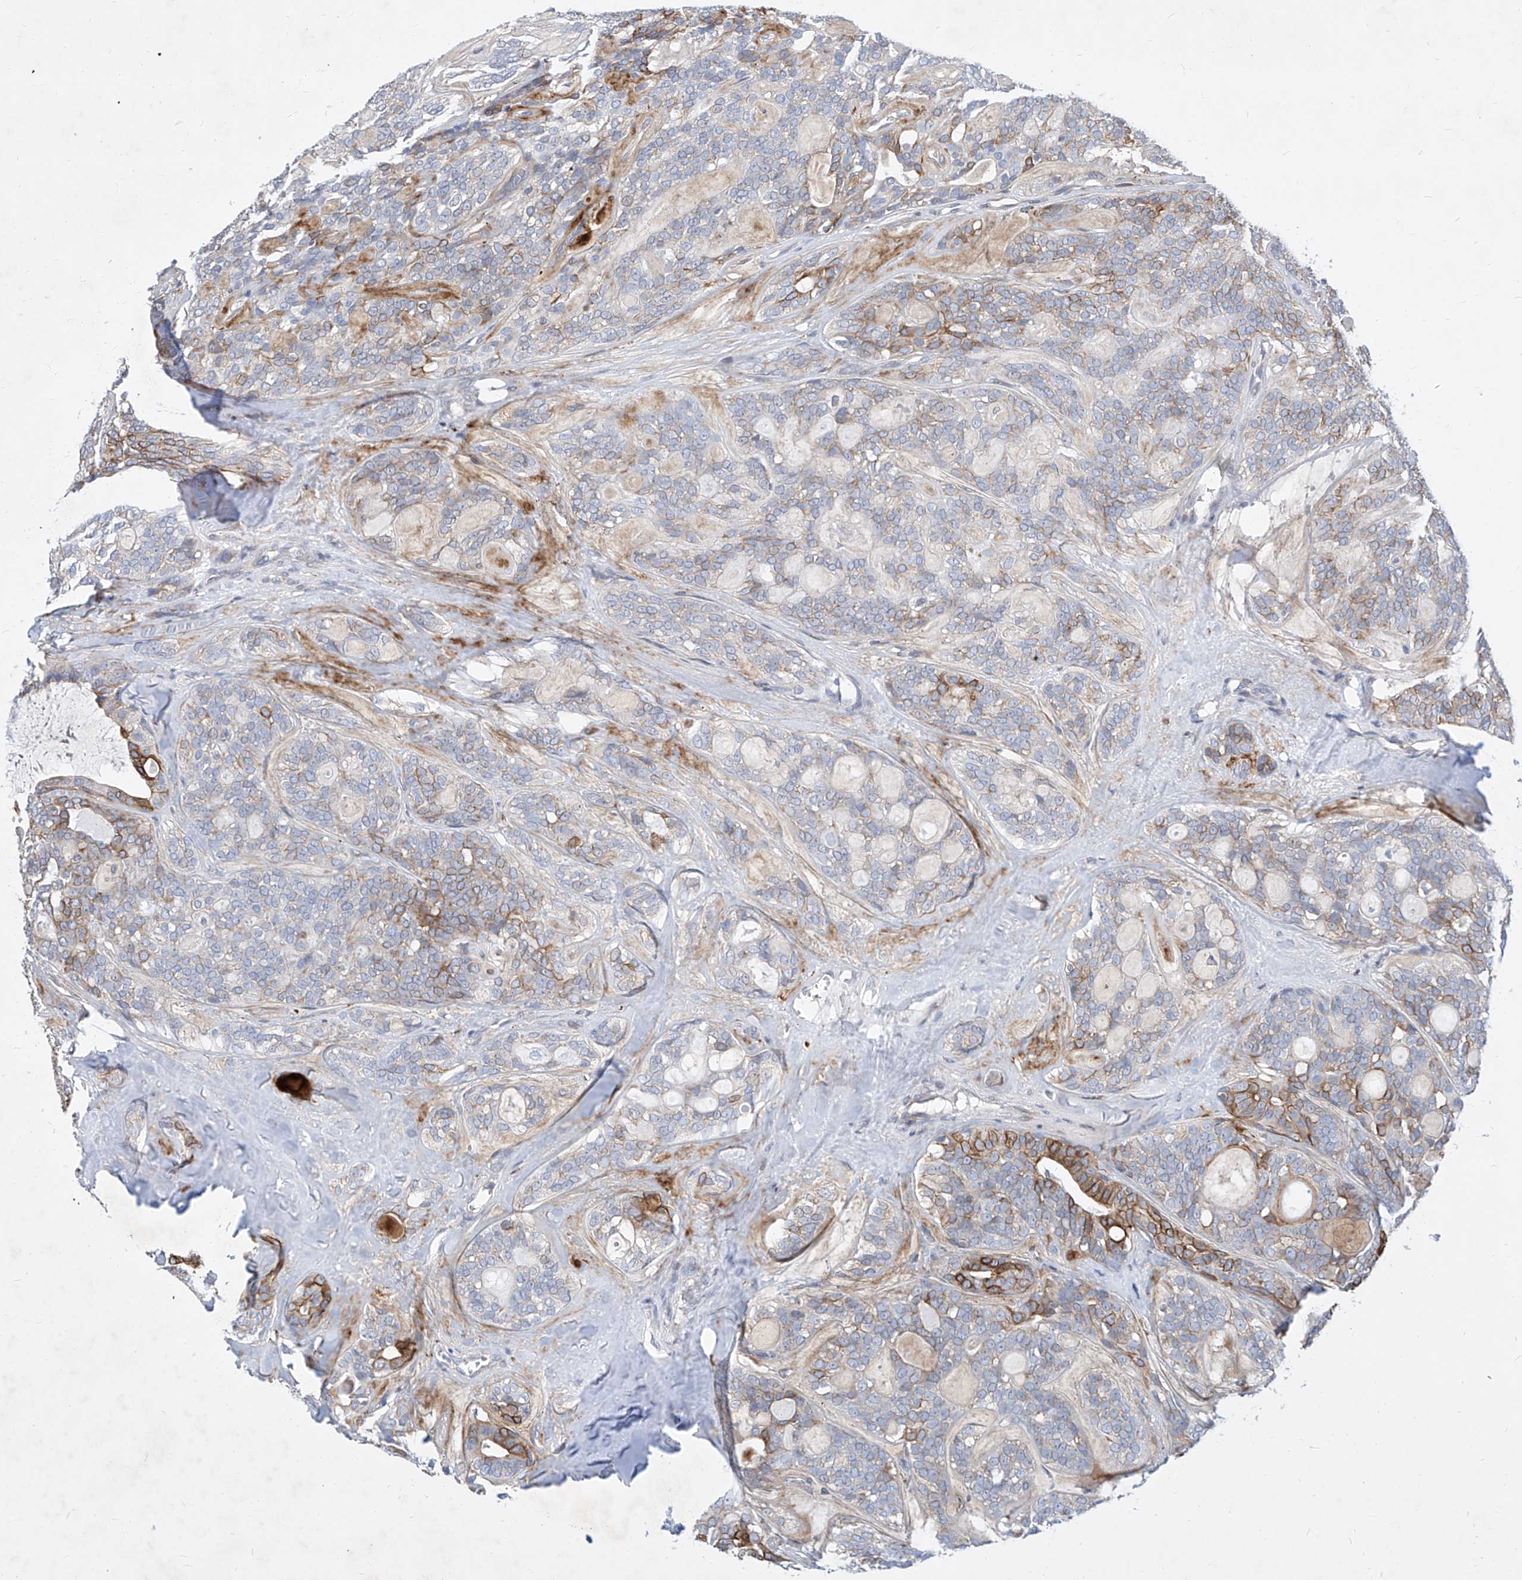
{"staining": {"intensity": "moderate", "quantity": "<25%", "location": "cytoplasmic/membranous"}, "tissue": "head and neck cancer", "cell_type": "Tumor cells", "image_type": "cancer", "snomed": [{"axis": "morphology", "description": "Adenocarcinoma, NOS"}, {"axis": "topography", "description": "Head-Neck"}], "caption": "The image demonstrates staining of head and neck cancer (adenocarcinoma), revealing moderate cytoplasmic/membranous protein staining (brown color) within tumor cells.", "gene": "MX2", "patient": {"sex": "male", "age": 66}}